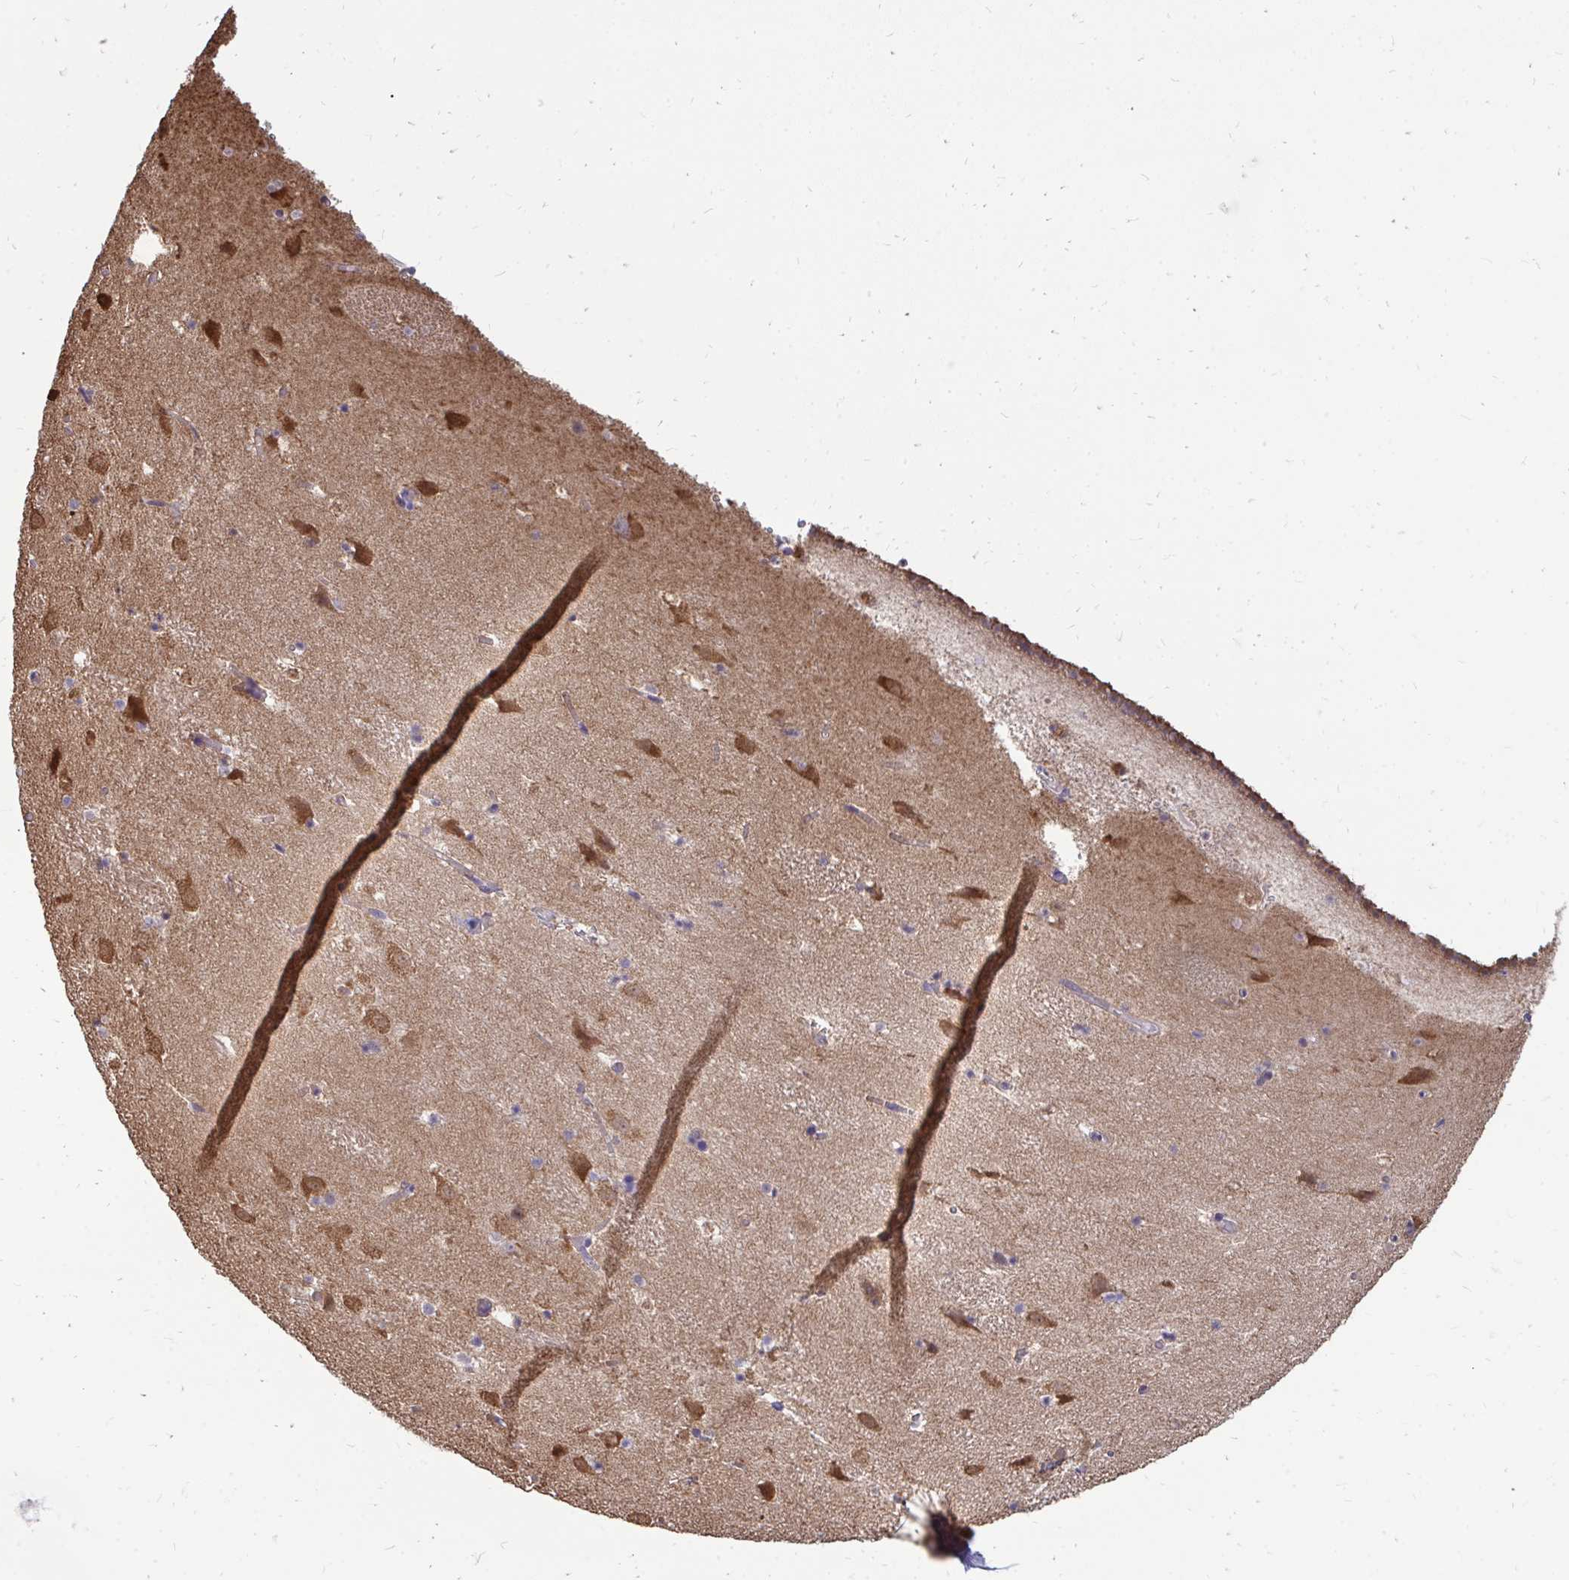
{"staining": {"intensity": "moderate", "quantity": "<25%", "location": "cytoplasmic/membranous"}, "tissue": "caudate", "cell_type": "Glial cells", "image_type": "normal", "snomed": [{"axis": "morphology", "description": "Normal tissue, NOS"}, {"axis": "topography", "description": "Lateral ventricle wall"}], "caption": "Protein staining of unremarkable caudate displays moderate cytoplasmic/membranous positivity in approximately <25% of glial cells.", "gene": "DNAJA2", "patient": {"sex": "male", "age": 37}}